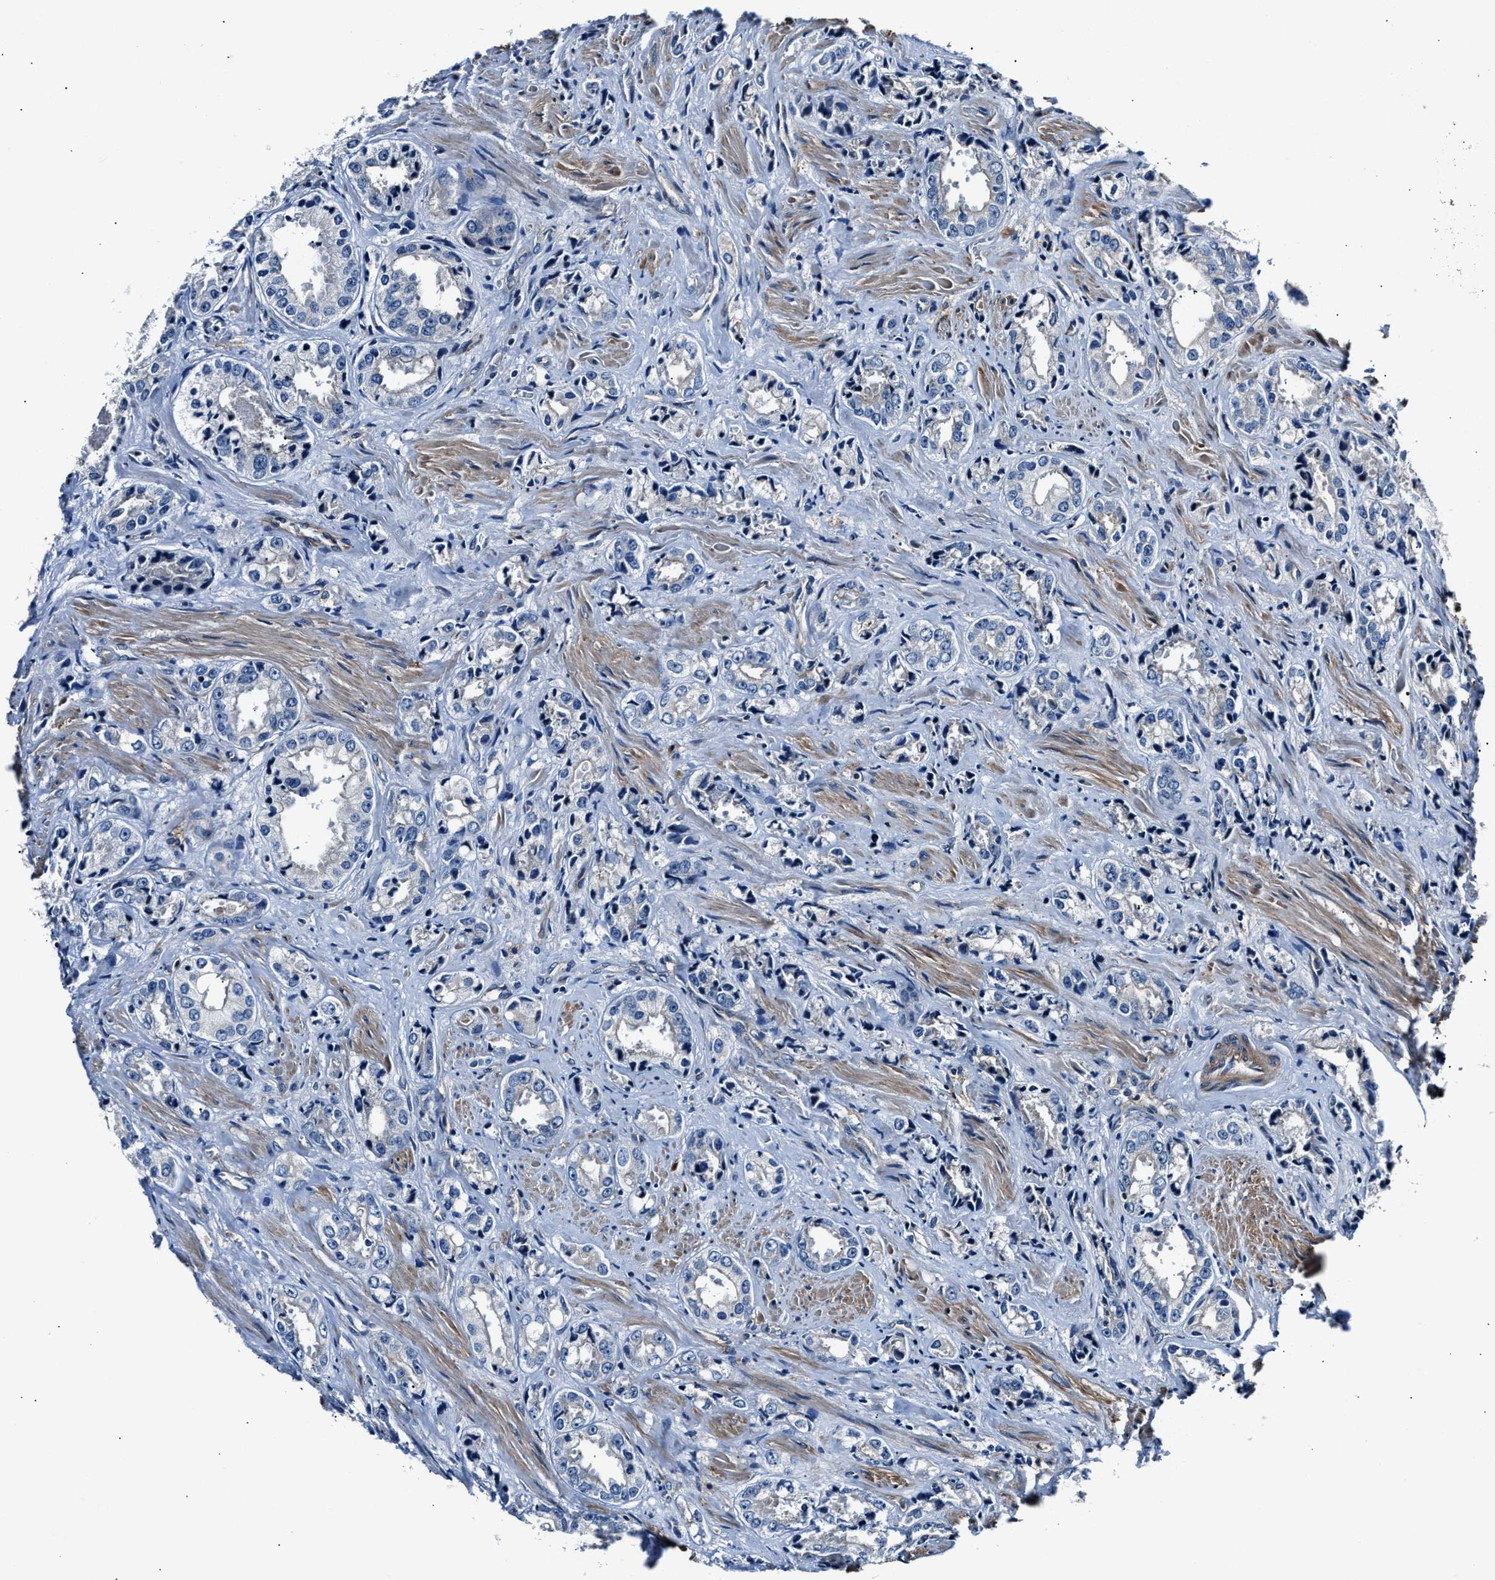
{"staining": {"intensity": "negative", "quantity": "none", "location": "none"}, "tissue": "prostate cancer", "cell_type": "Tumor cells", "image_type": "cancer", "snomed": [{"axis": "morphology", "description": "Adenocarcinoma, High grade"}, {"axis": "topography", "description": "Prostate"}], "caption": "This photomicrograph is of prostate cancer (adenocarcinoma (high-grade)) stained with IHC to label a protein in brown with the nuclei are counter-stained blue. There is no staining in tumor cells. The staining is performed using DAB (3,3'-diaminobenzidine) brown chromogen with nuclei counter-stained in using hematoxylin.", "gene": "MPDZ", "patient": {"sex": "male", "age": 61}}